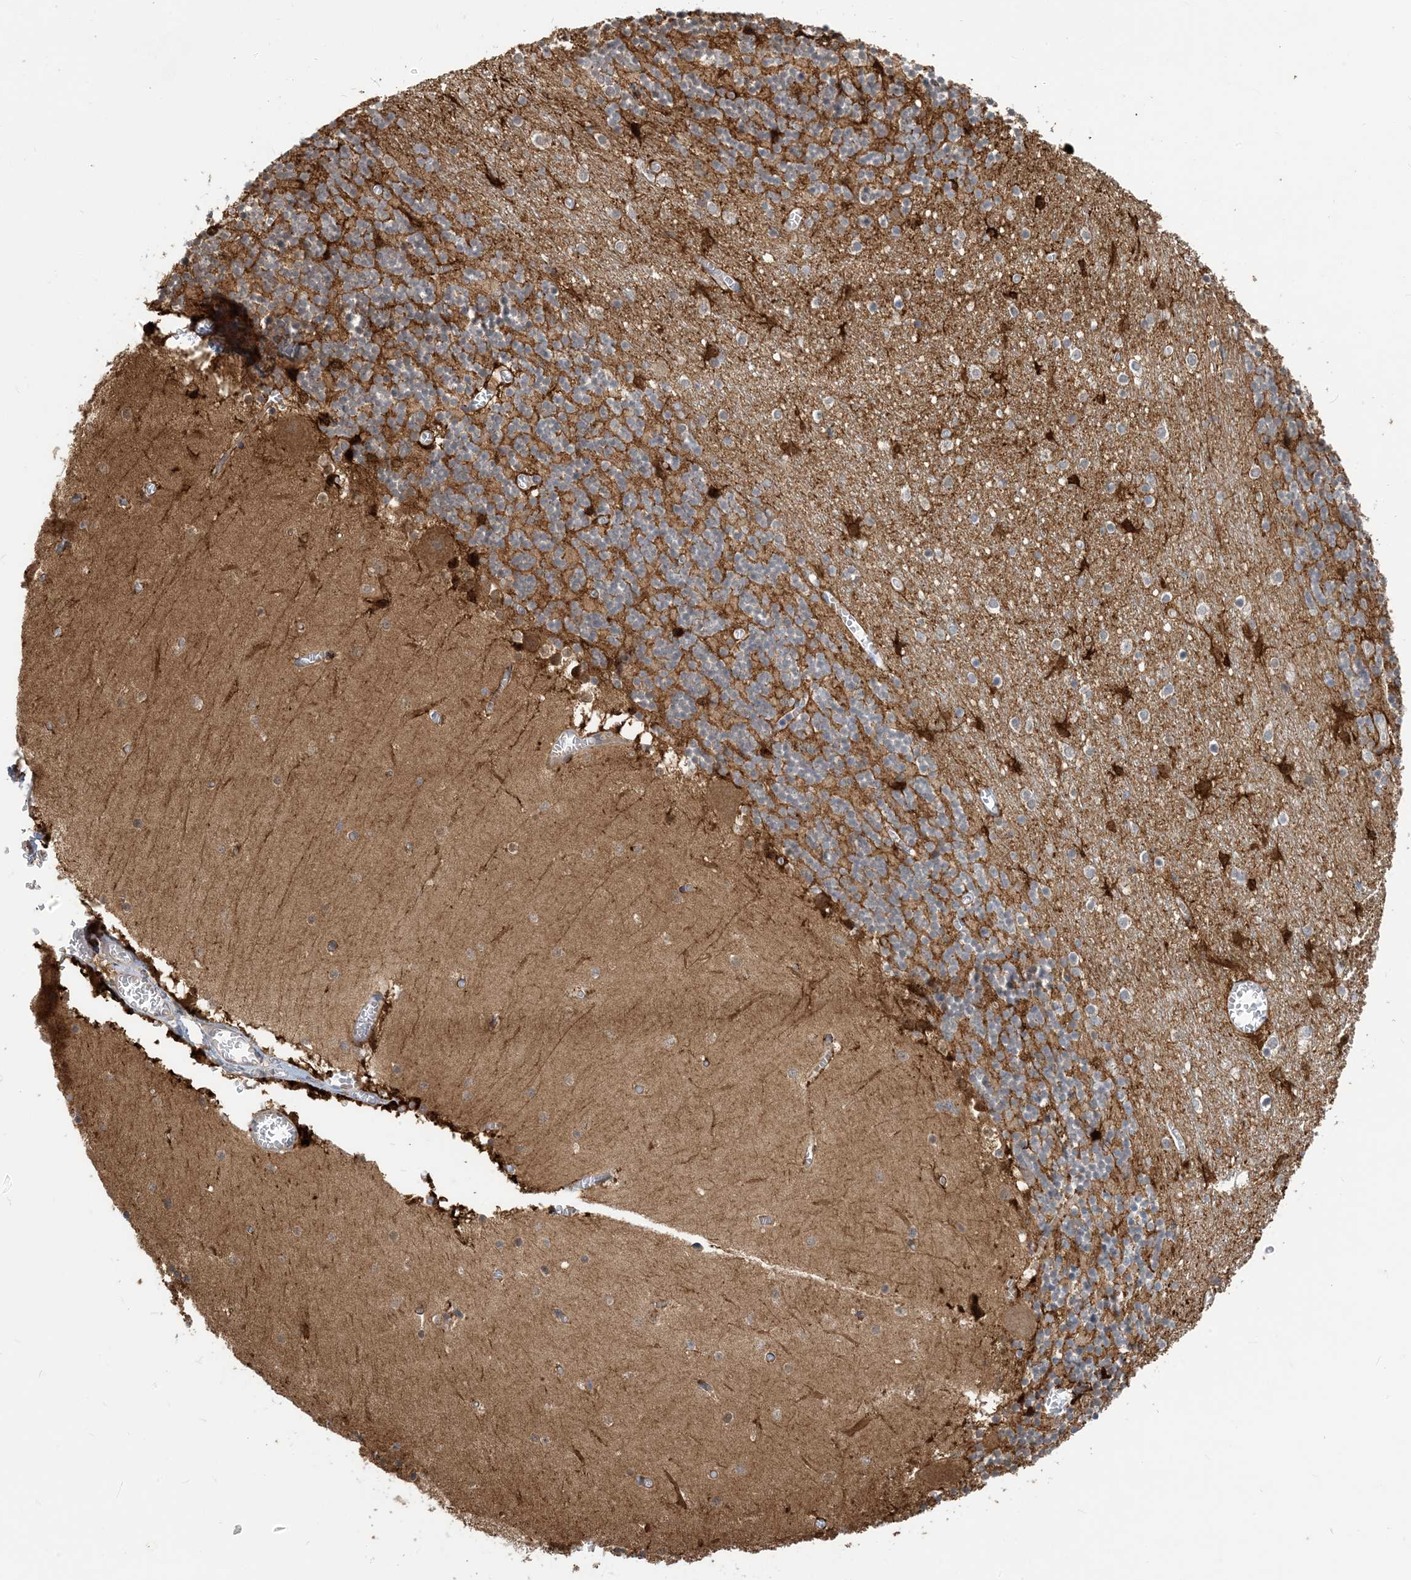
{"staining": {"intensity": "moderate", "quantity": "25%-75%", "location": "cytoplasmic/membranous"}, "tissue": "cerebellum", "cell_type": "Cells in granular layer", "image_type": "normal", "snomed": [{"axis": "morphology", "description": "Normal tissue, NOS"}, {"axis": "topography", "description": "Cerebellum"}], "caption": "IHC (DAB (3,3'-diaminobenzidine)) staining of unremarkable human cerebellum displays moderate cytoplasmic/membranous protein expression in approximately 25%-75% of cells in granular layer.", "gene": "ZC3H12A", "patient": {"sex": "female", "age": 28}}